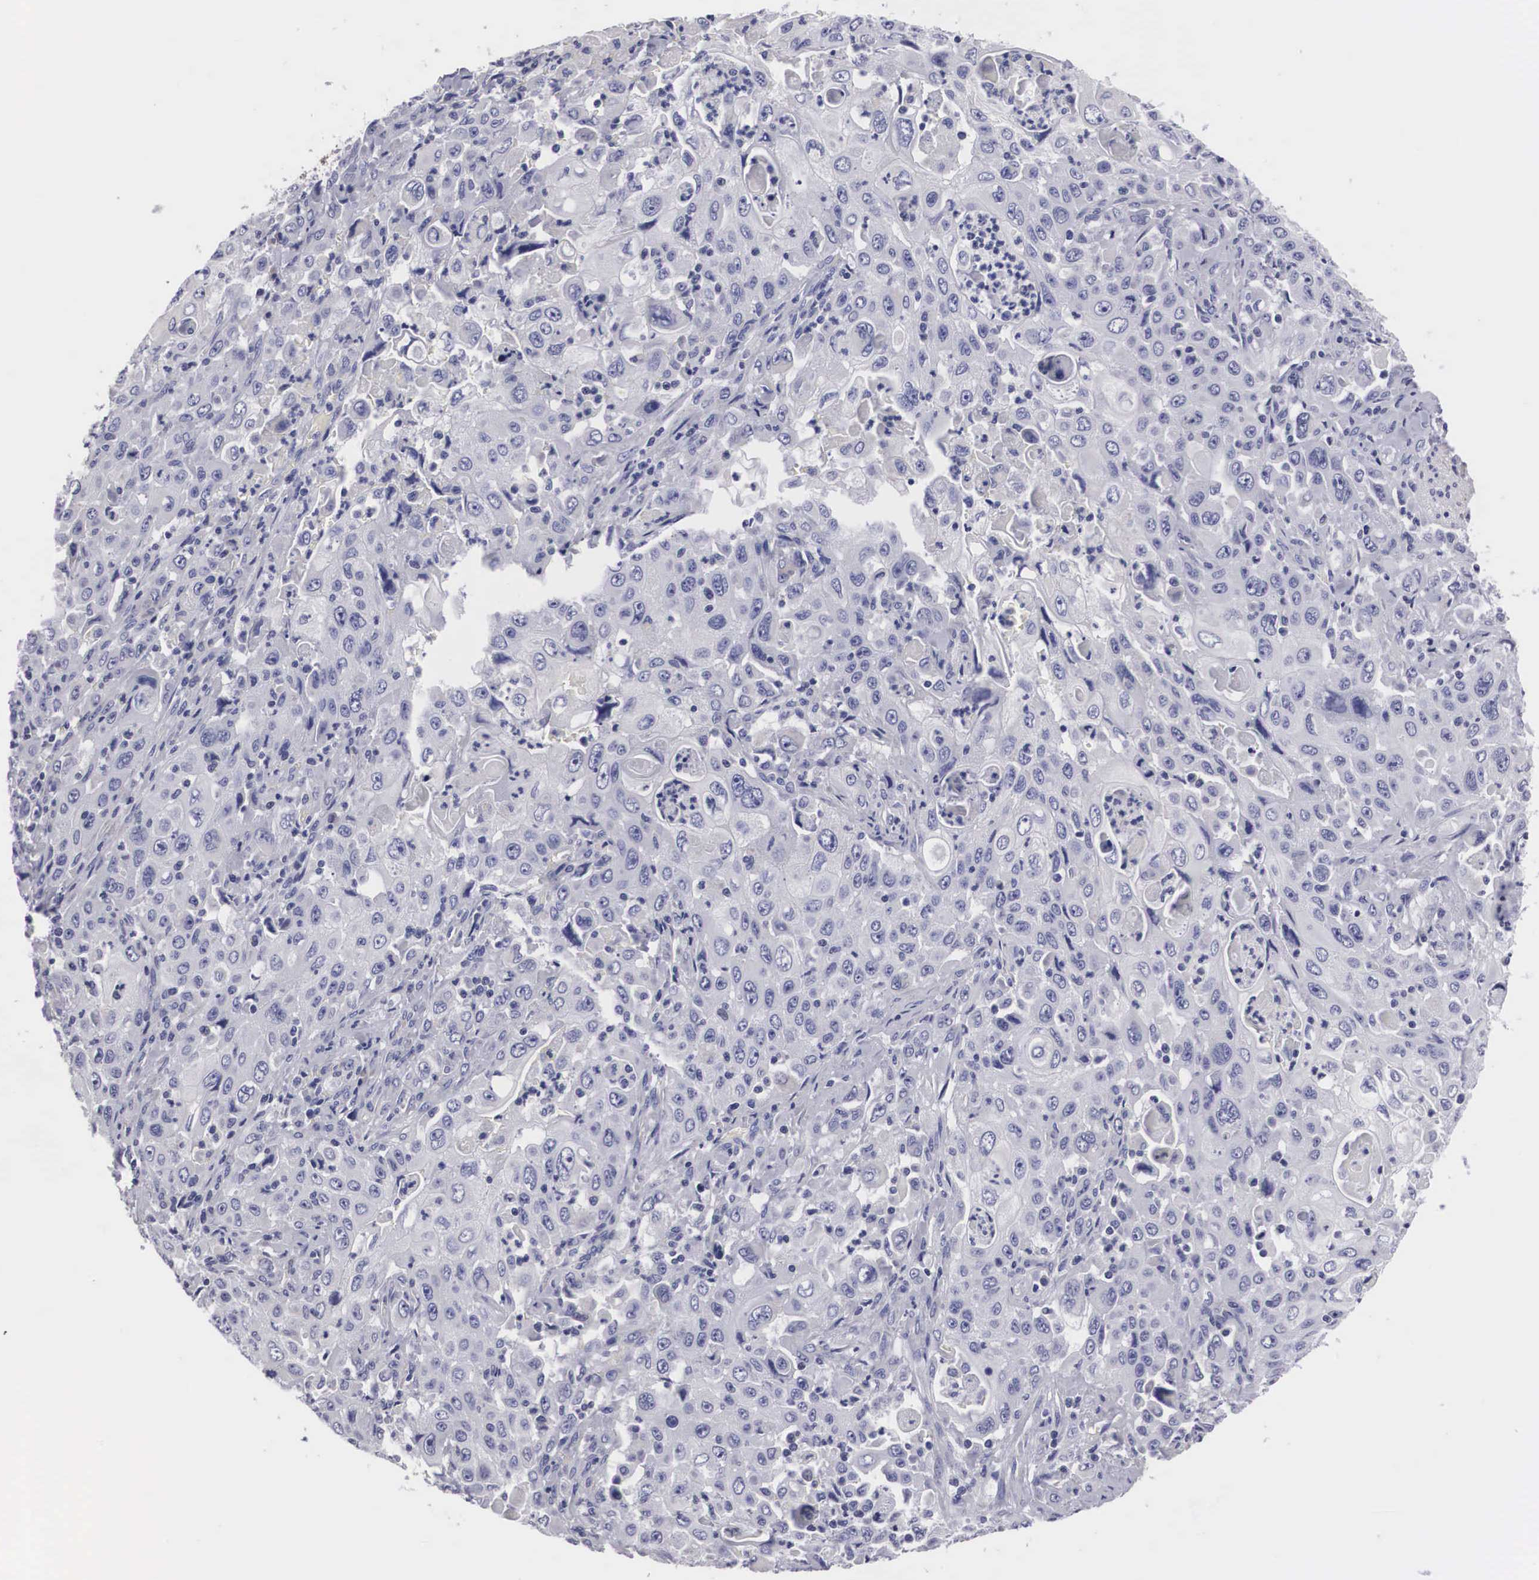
{"staining": {"intensity": "negative", "quantity": "none", "location": "none"}, "tissue": "pancreatic cancer", "cell_type": "Tumor cells", "image_type": "cancer", "snomed": [{"axis": "morphology", "description": "Adenocarcinoma, NOS"}, {"axis": "topography", "description": "Pancreas"}], "caption": "An IHC photomicrograph of pancreatic cancer (adenocarcinoma) is shown. There is no staining in tumor cells of pancreatic cancer (adenocarcinoma).", "gene": "ARMCX3", "patient": {"sex": "male", "age": 70}}